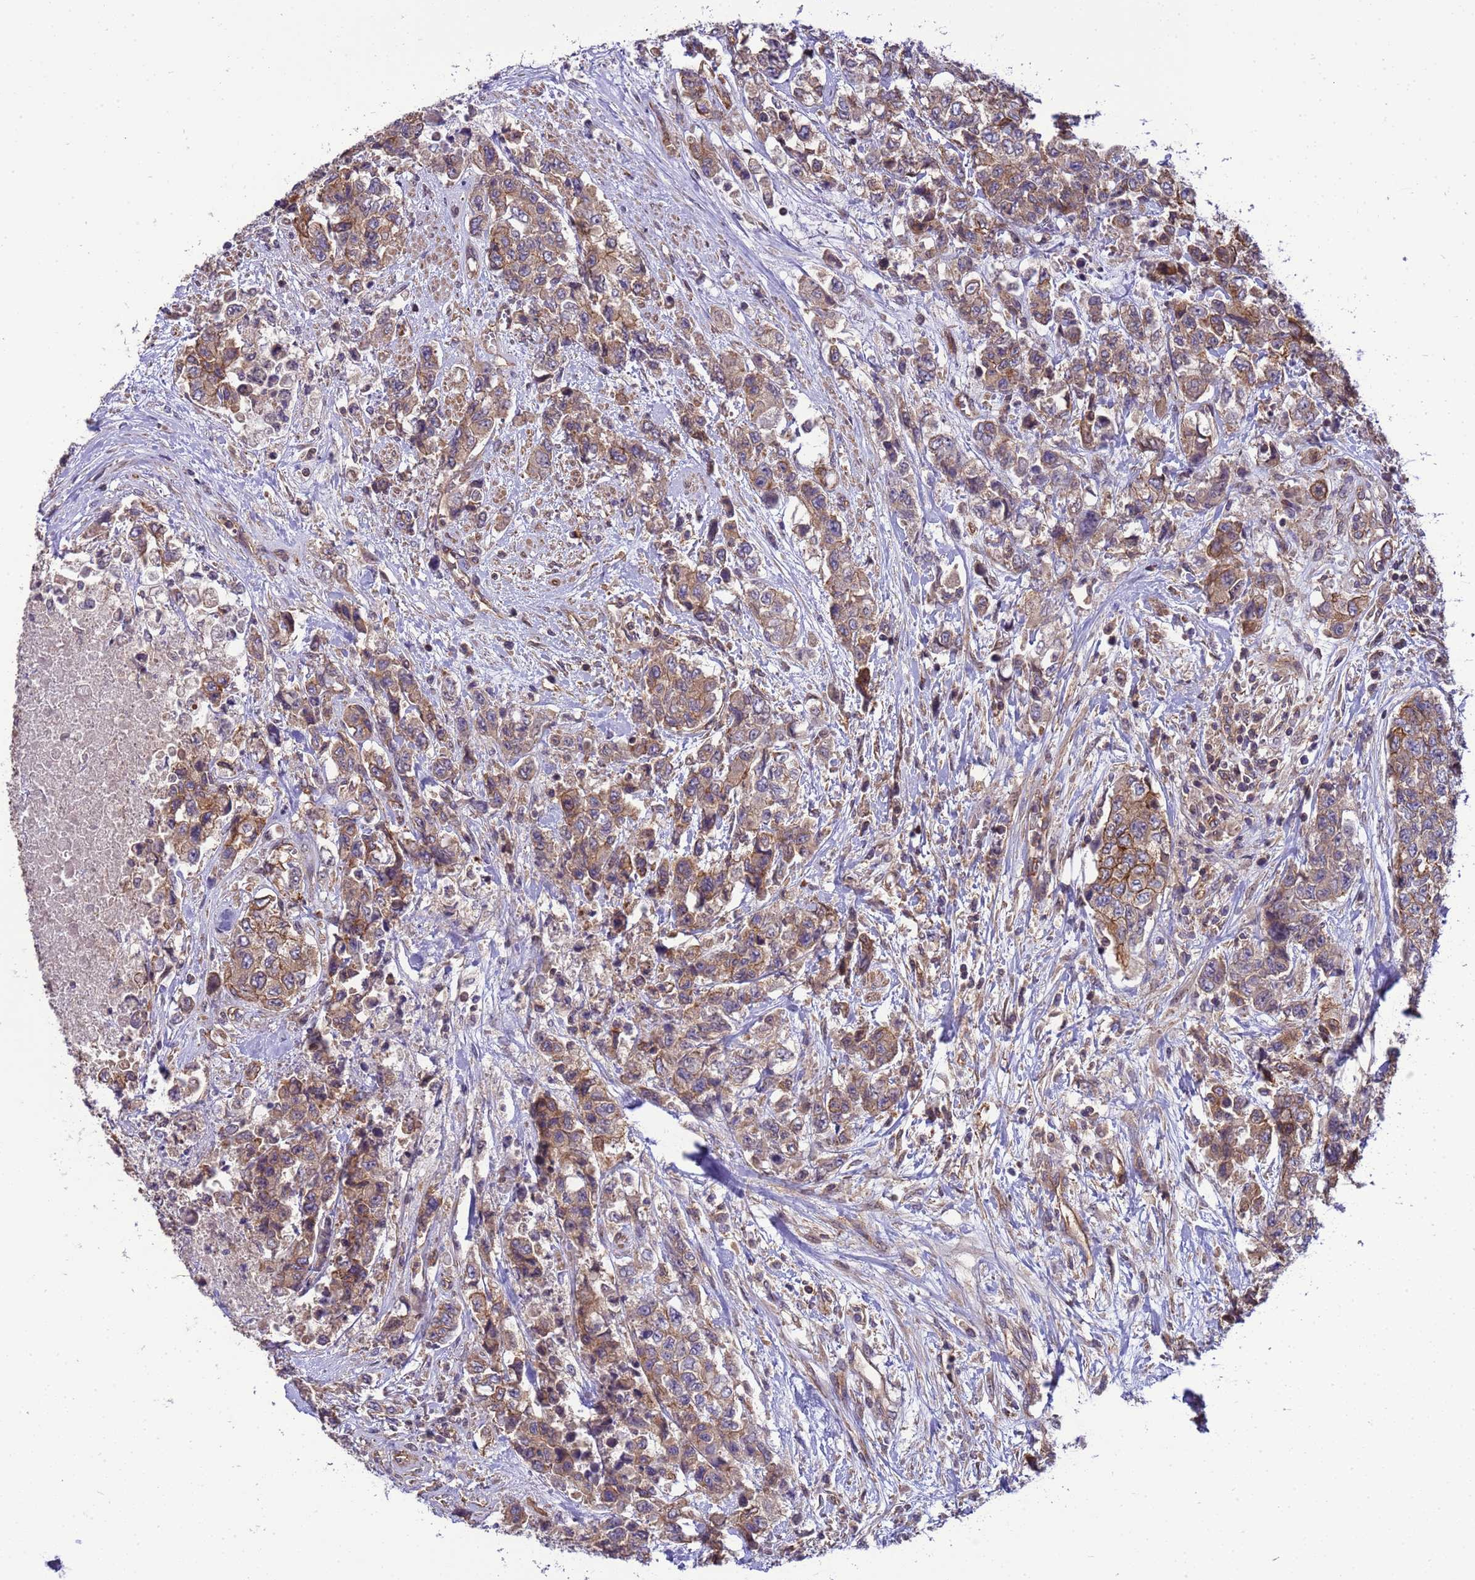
{"staining": {"intensity": "moderate", "quantity": ">75%", "location": "cytoplasmic/membranous"}, "tissue": "urothelial cancer", "cell_type": "Tumor cells", "image_type": "cancer", "snomed": [{"axis": "morphology", "description": "Urothelial carcinoma, High grade"}, {"axis": "topography", "description": "Urinary bladder"}], "caption": "A histopathology image showing moderate cytoplasmic/membranous positivity in about >75% of tumor cells in high-grade urothelial carcinoma, as visualized by brown immunohistochemical staining.", "gene": "SMCO3", "patient": {"sex": "female", "age": 78}}